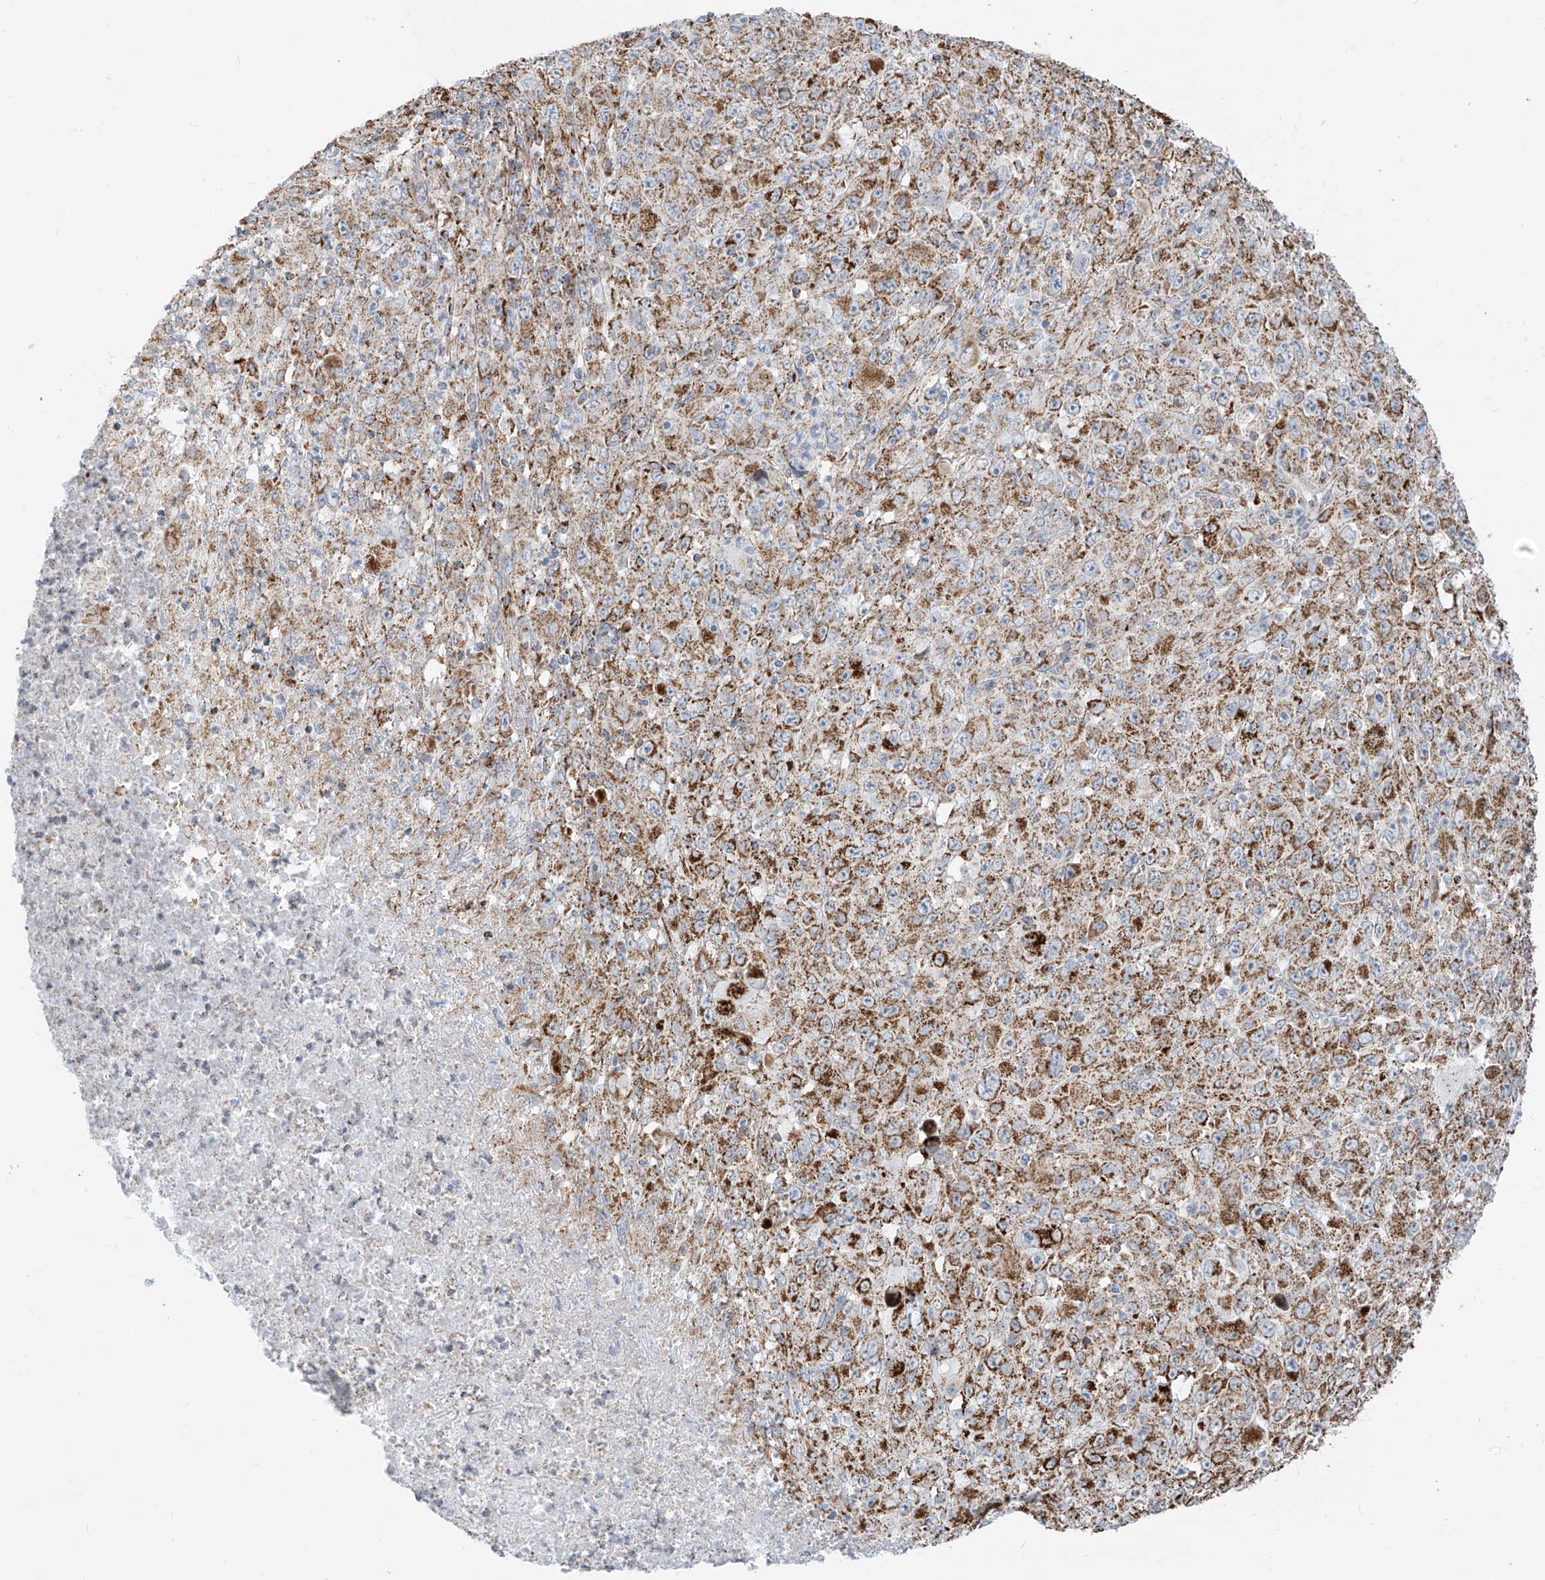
{"staining": {"intensity": "moderate", "quantity": ">75%", "location": "cytoplasmic/membranous"}, "tissue": "melanoma", "cell_type": "Tumor cells", "image_type": "cancer", "snomed": [{"axis": "morphology", "description": "Malignant melanoma, Metastatic site"}, {"axis": "topography", "description": "Skin"}], "caption": "Protein expression analysis of malignant melanoma (metastatic site) exhibits moderate cytoplasmic/membranous positivity in approximately >75% of tumor cells. (Brightfield microscopy of DAB IHC at high magnification).", "gene": "ETHE1", "patient": {"sex": "female", "age": 56}}